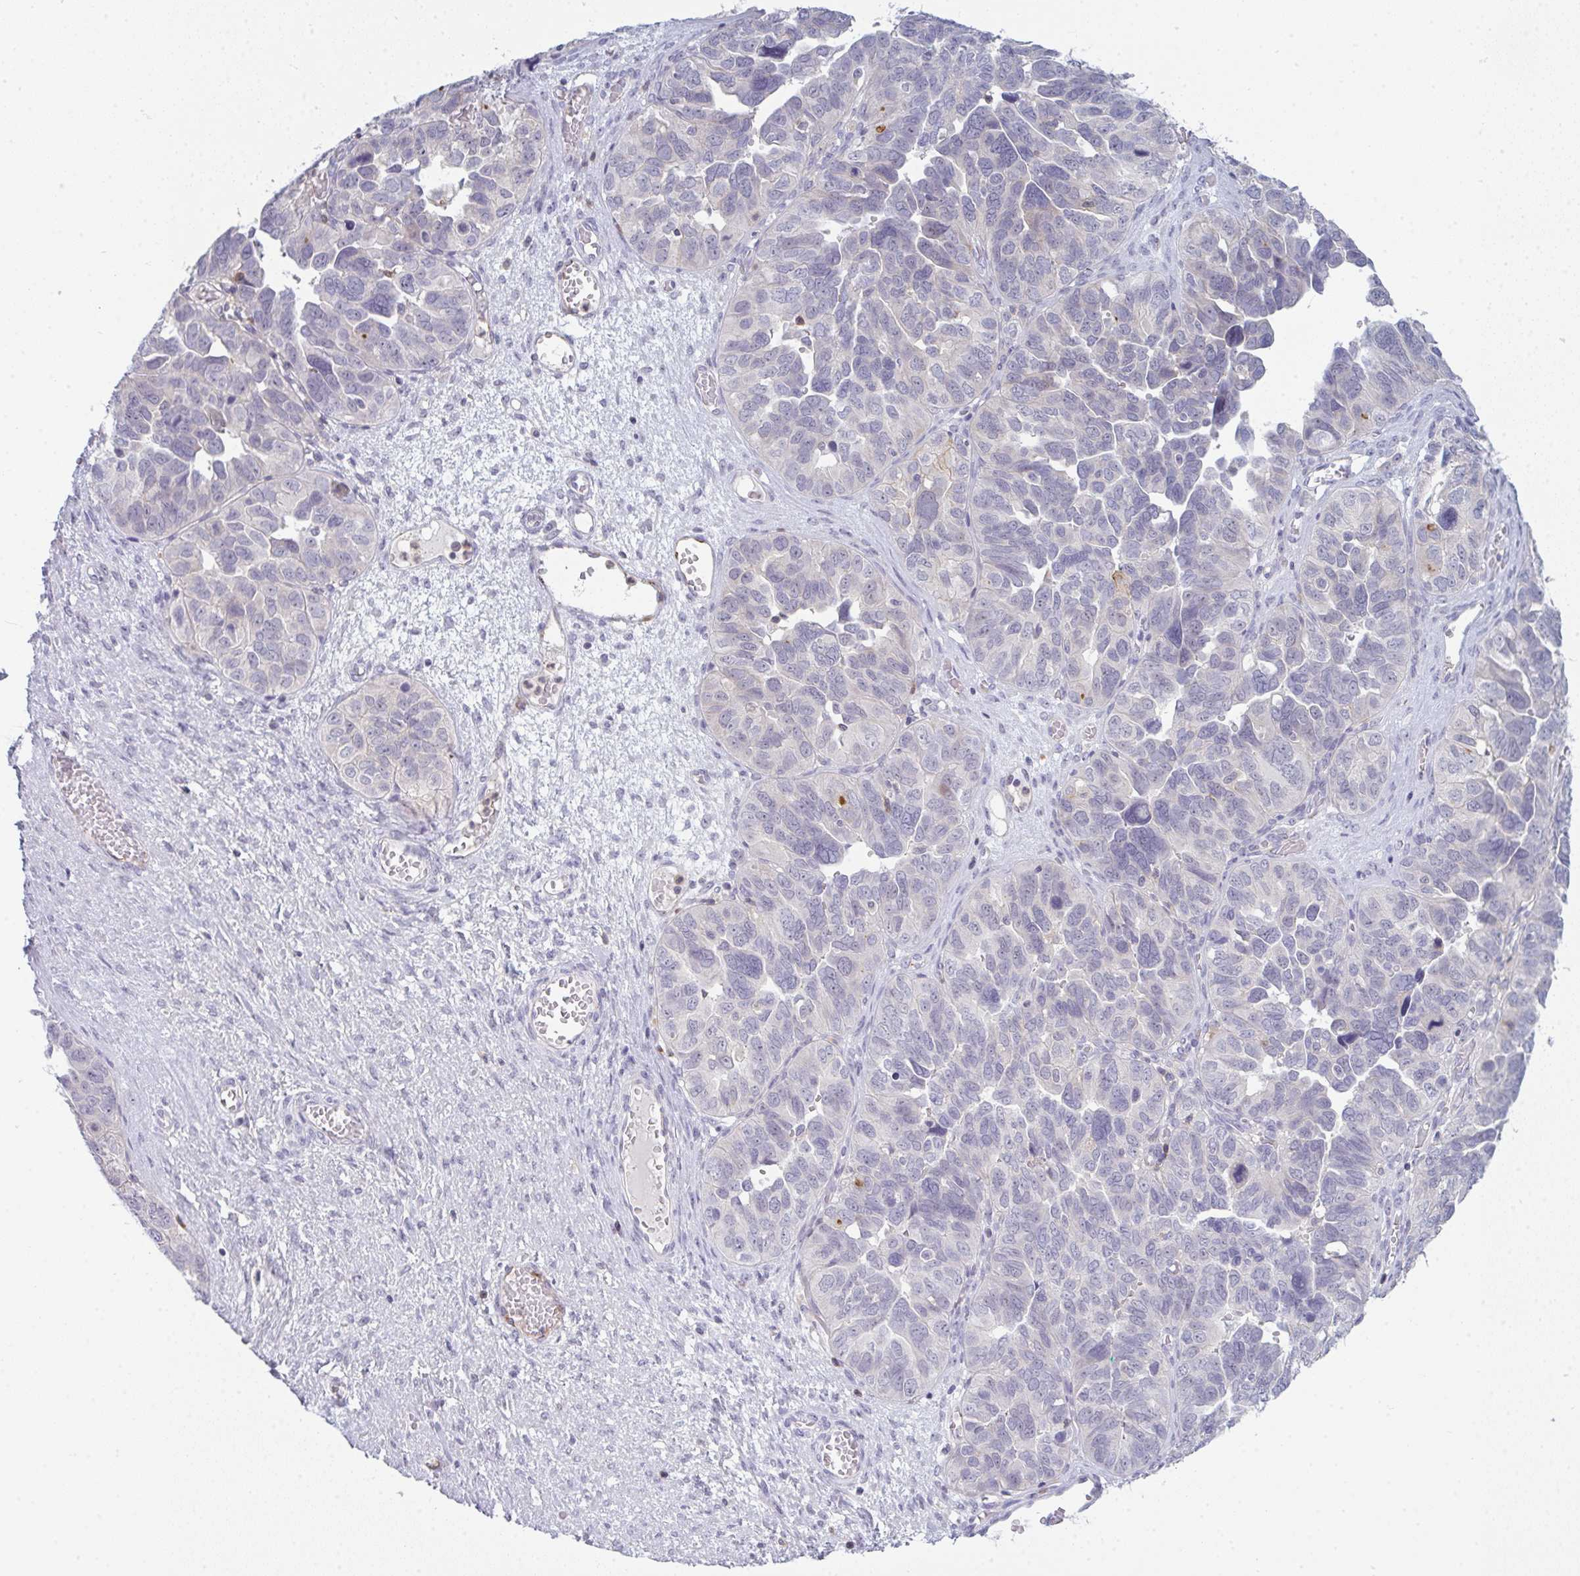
{"staining": {"intensity": "negative", "quantity": "none", "location": "none"}, "tissue": "ovarian cancer", "cell_type": "Tumor cells", "image_type": "cancer", "snomed": [{"axis": "morphology", "description": "Cystadenocarcinoma, serous, NOS"}, {"axis": "topography", "description": "Ovary"}], "caption": "High magnification brightfield microscopy of ovarian serous cystadenocarcinoma stained with DAB (brown) and counterstained with hematoxylin (blue): tumor cells show no significant staining.", "gene": "CD80", "patient": {"sex": "female", "age": 64}}